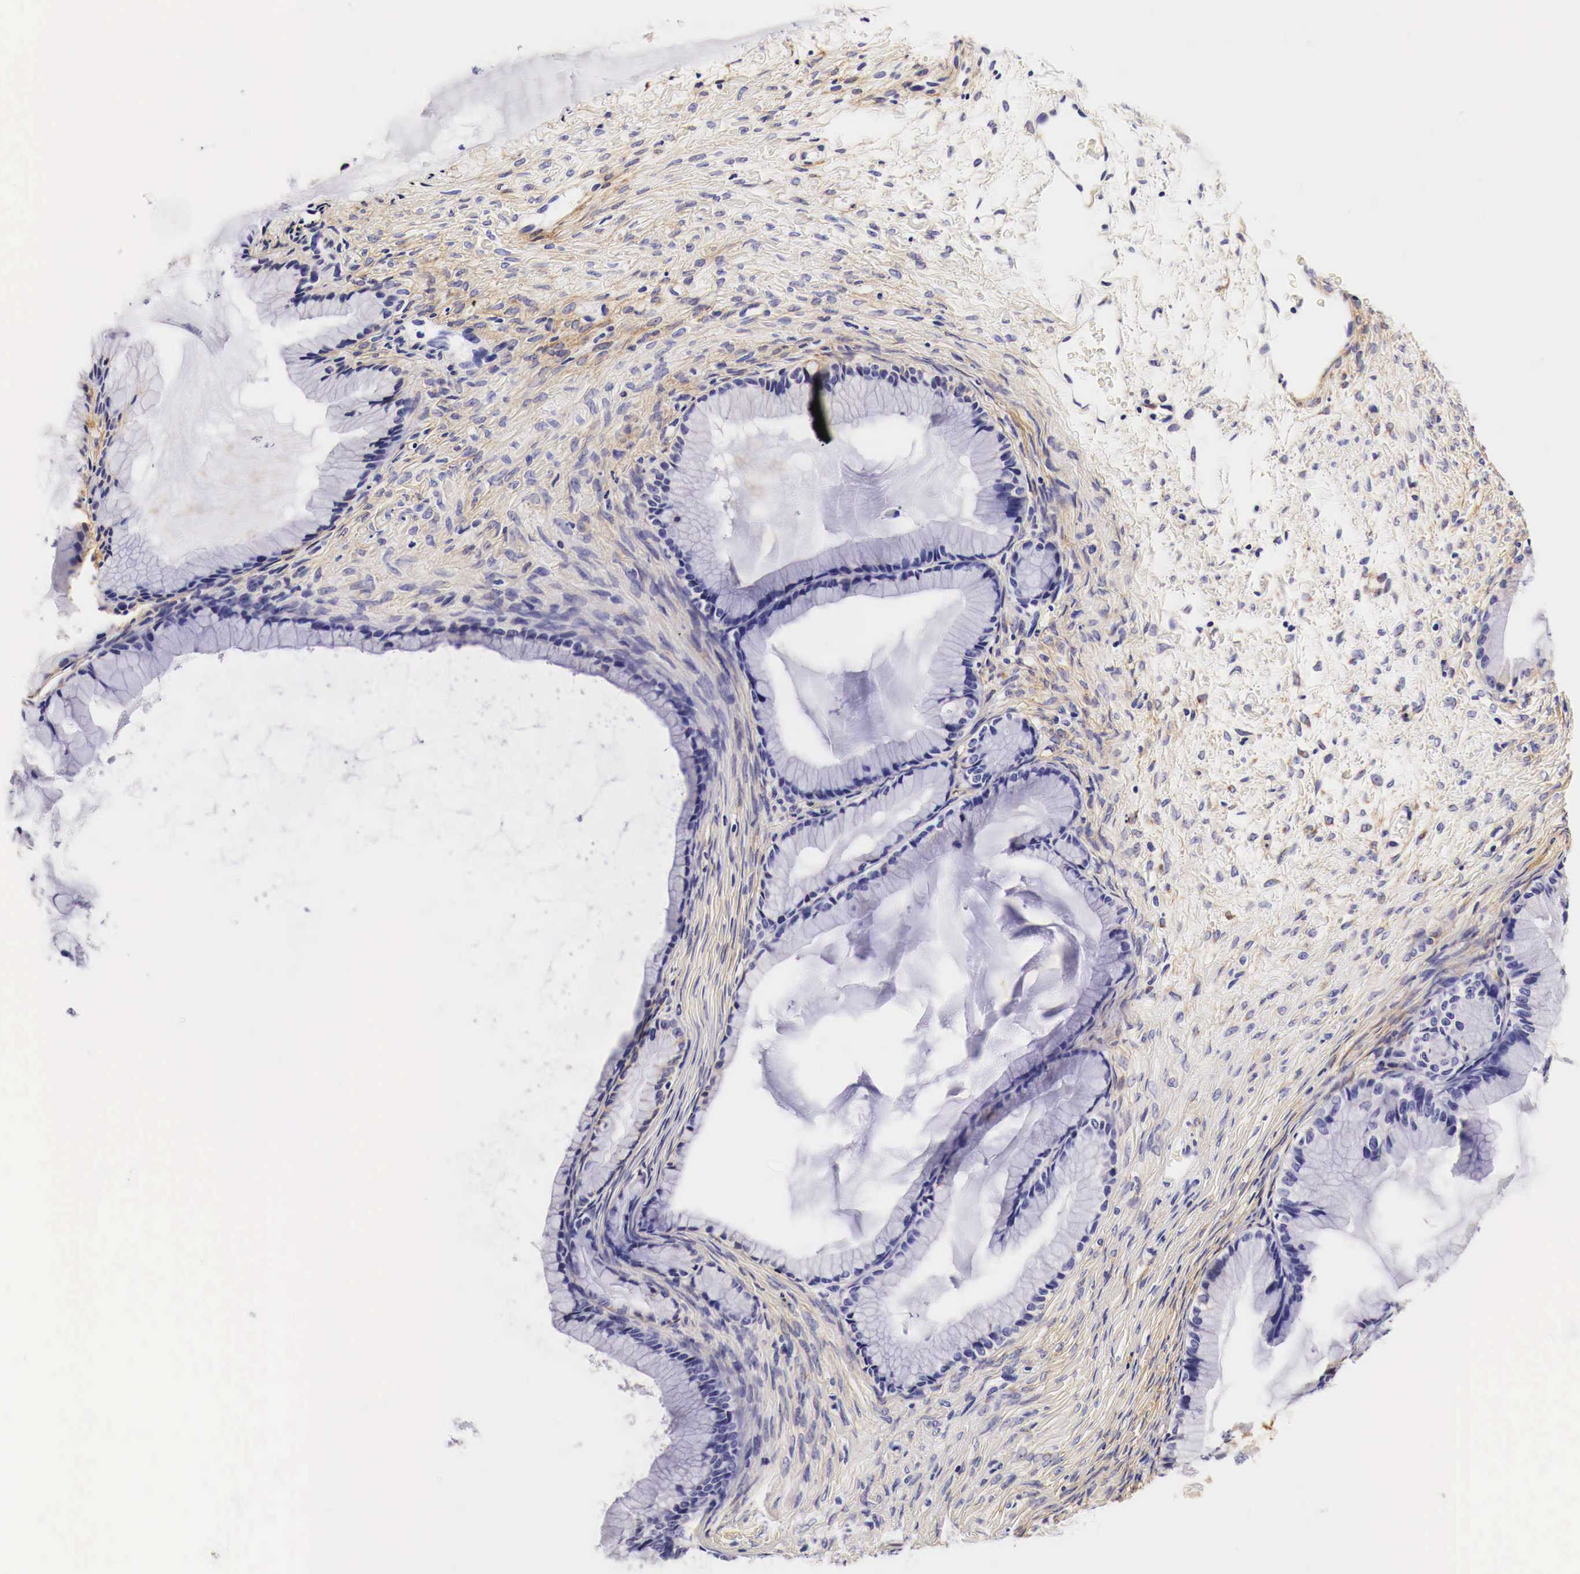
{"staining": {"intensity": "negative", "quantity": "none", "location": "none"}, "tissue": "ovarian cancer", "cell_type": "Tumor cells", "image_type": "cancer", "snomed": [{"axis": "morphology", "description": "Cystadenocarcinoma, mucinous, NOS"}, {"axis": "topography", "description": "Ovary"}], "caption": "IHC photomicrograph of neoplastic tissue: ovarian cancer stained with DAB (3,3'-diaminobenzidine) demonstrates no significant protein positivity in tumor cells. (DAB immunohistochemistry (IHC) with hematoxylin counter stain).", "gene": "EGFR", "patient": {"sex": "female", "age": 41}}